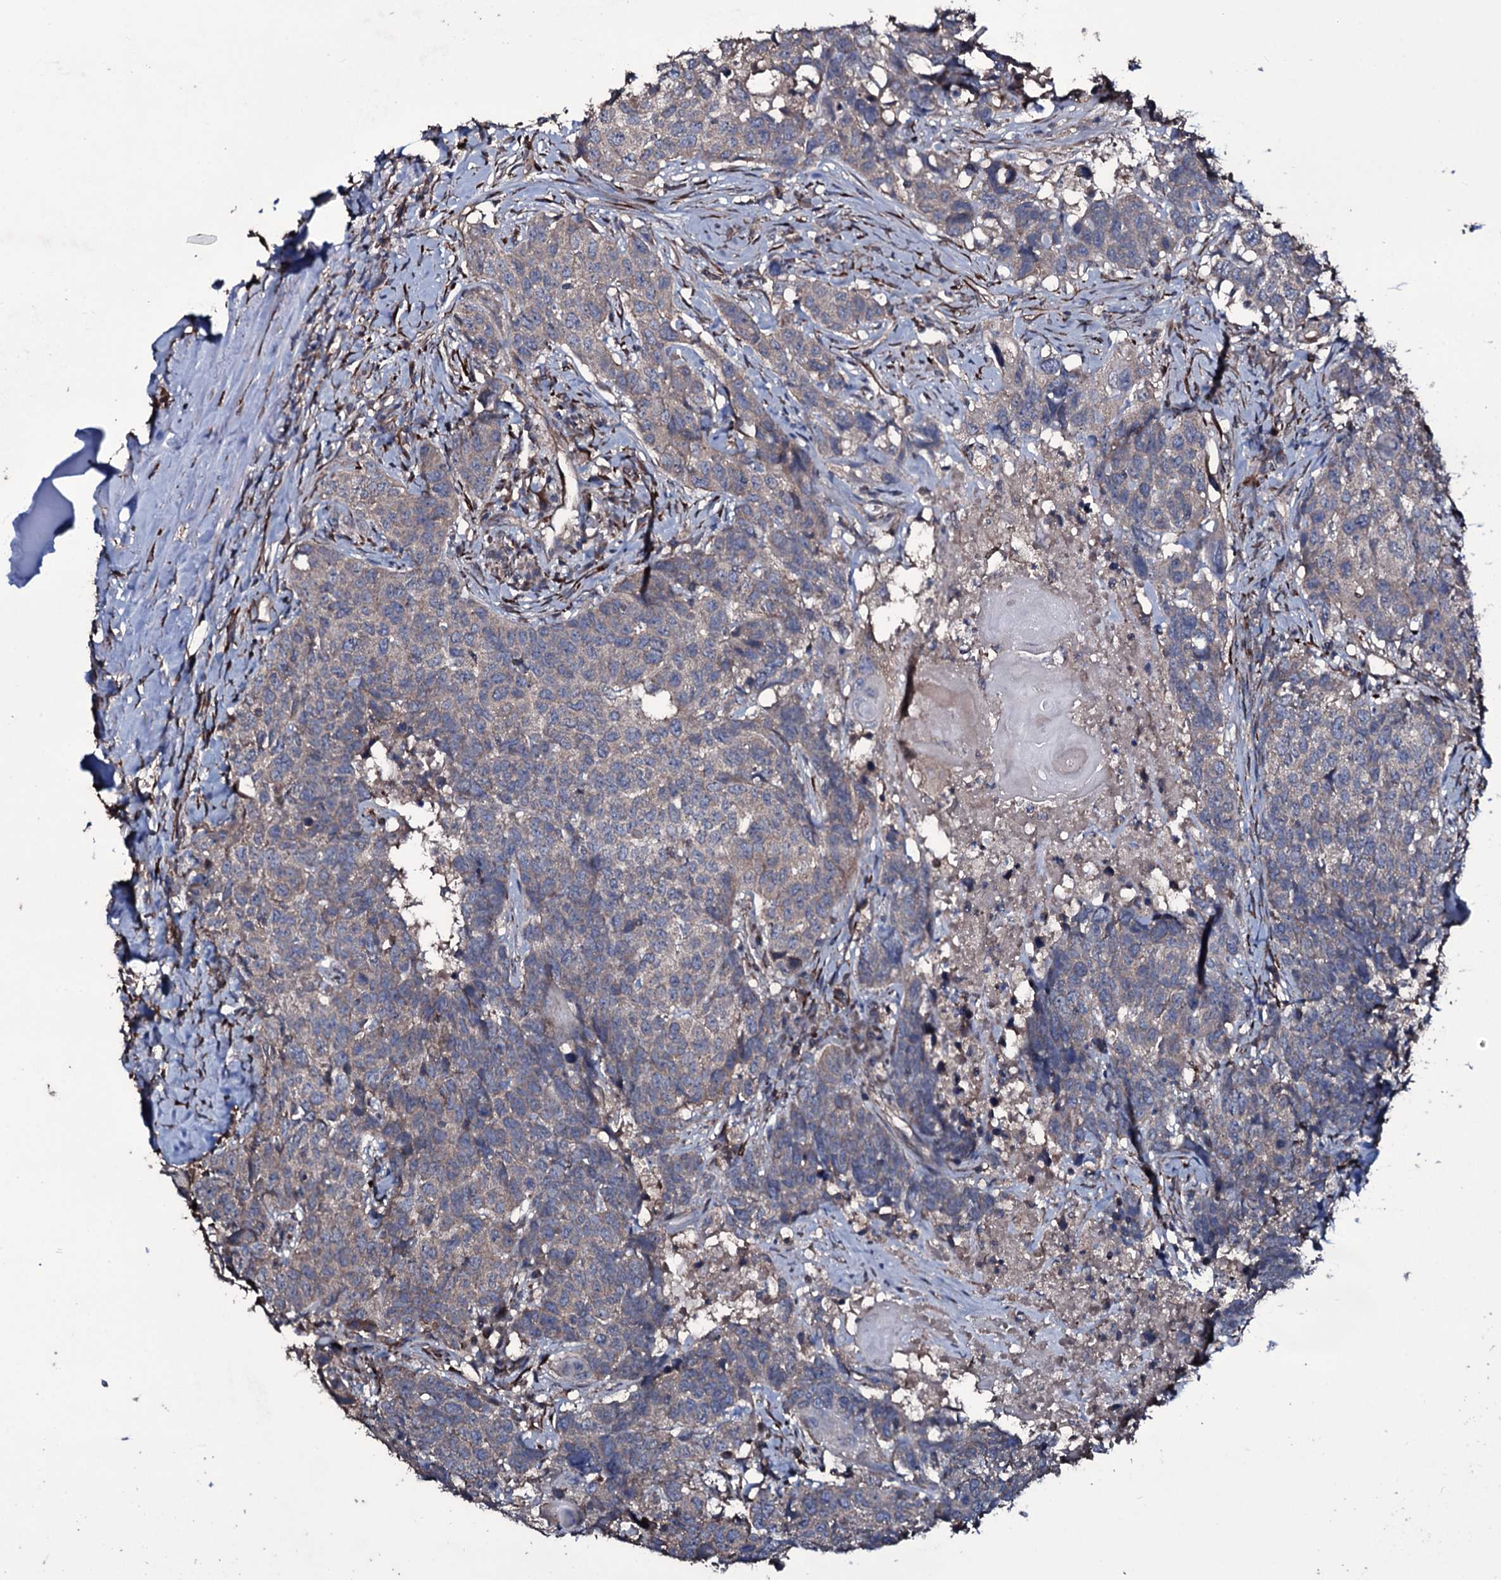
{"staining": {"intensity": "weak", "quantity": "<25%", "location": "cytoplasmic/membranous"}, "tissue": "head and neck cancer", "cell_type": "Tumor cells", "image_type": "cancer", "snomed": [{"axis": "morphology", "description": "Squamous cell carcinoma, NOS"}, {"axis": "topography", "description": "Head-Neck"}], "caption": "A high-resolution photomicrograph shows immunohistochemistry staining of squamous cell carcinoma (head and neck), which exhibits no significant staining in tumor cells.", "gene": "WIPF3", "patient": {"sex": "male", "age": 66}}